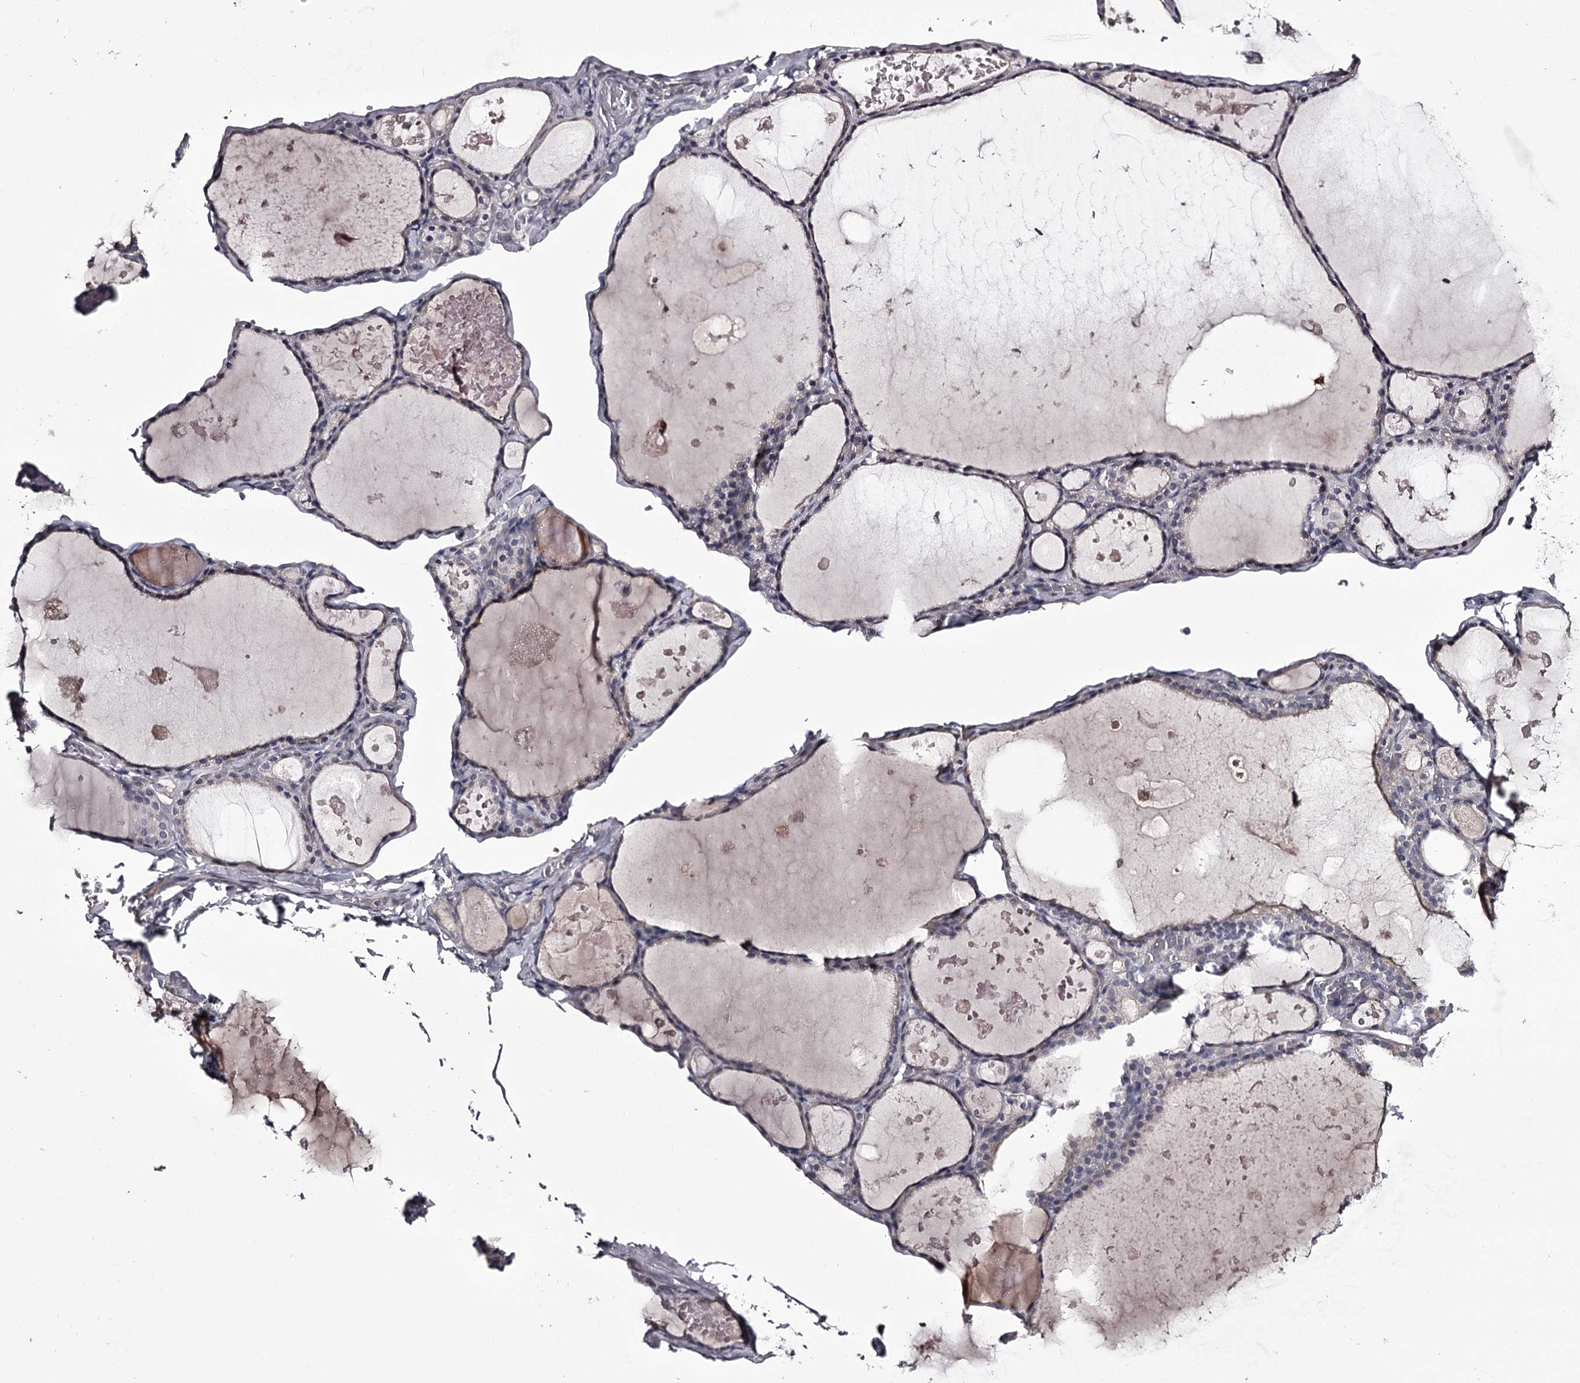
{"staining": {"intensity": "negative", "quantity": "none", "location": "none"}, "tissue": "thyroid gland", "cell_type": "Glandular cells", "image_type": "normal", "snomed": [{"axis": "morphology", "description": "Normal tissue, NOS"}, {"axis": "topography", "description": "Thyroid gland"}], "caption": "DAB (3,3'-diaminobenzidine) immunohistochemical staining of benign thyroid gland shows no significant positivity in glandular cells.", "gene": "PRM2", "patient": {"sex": "male", "age": 56}}